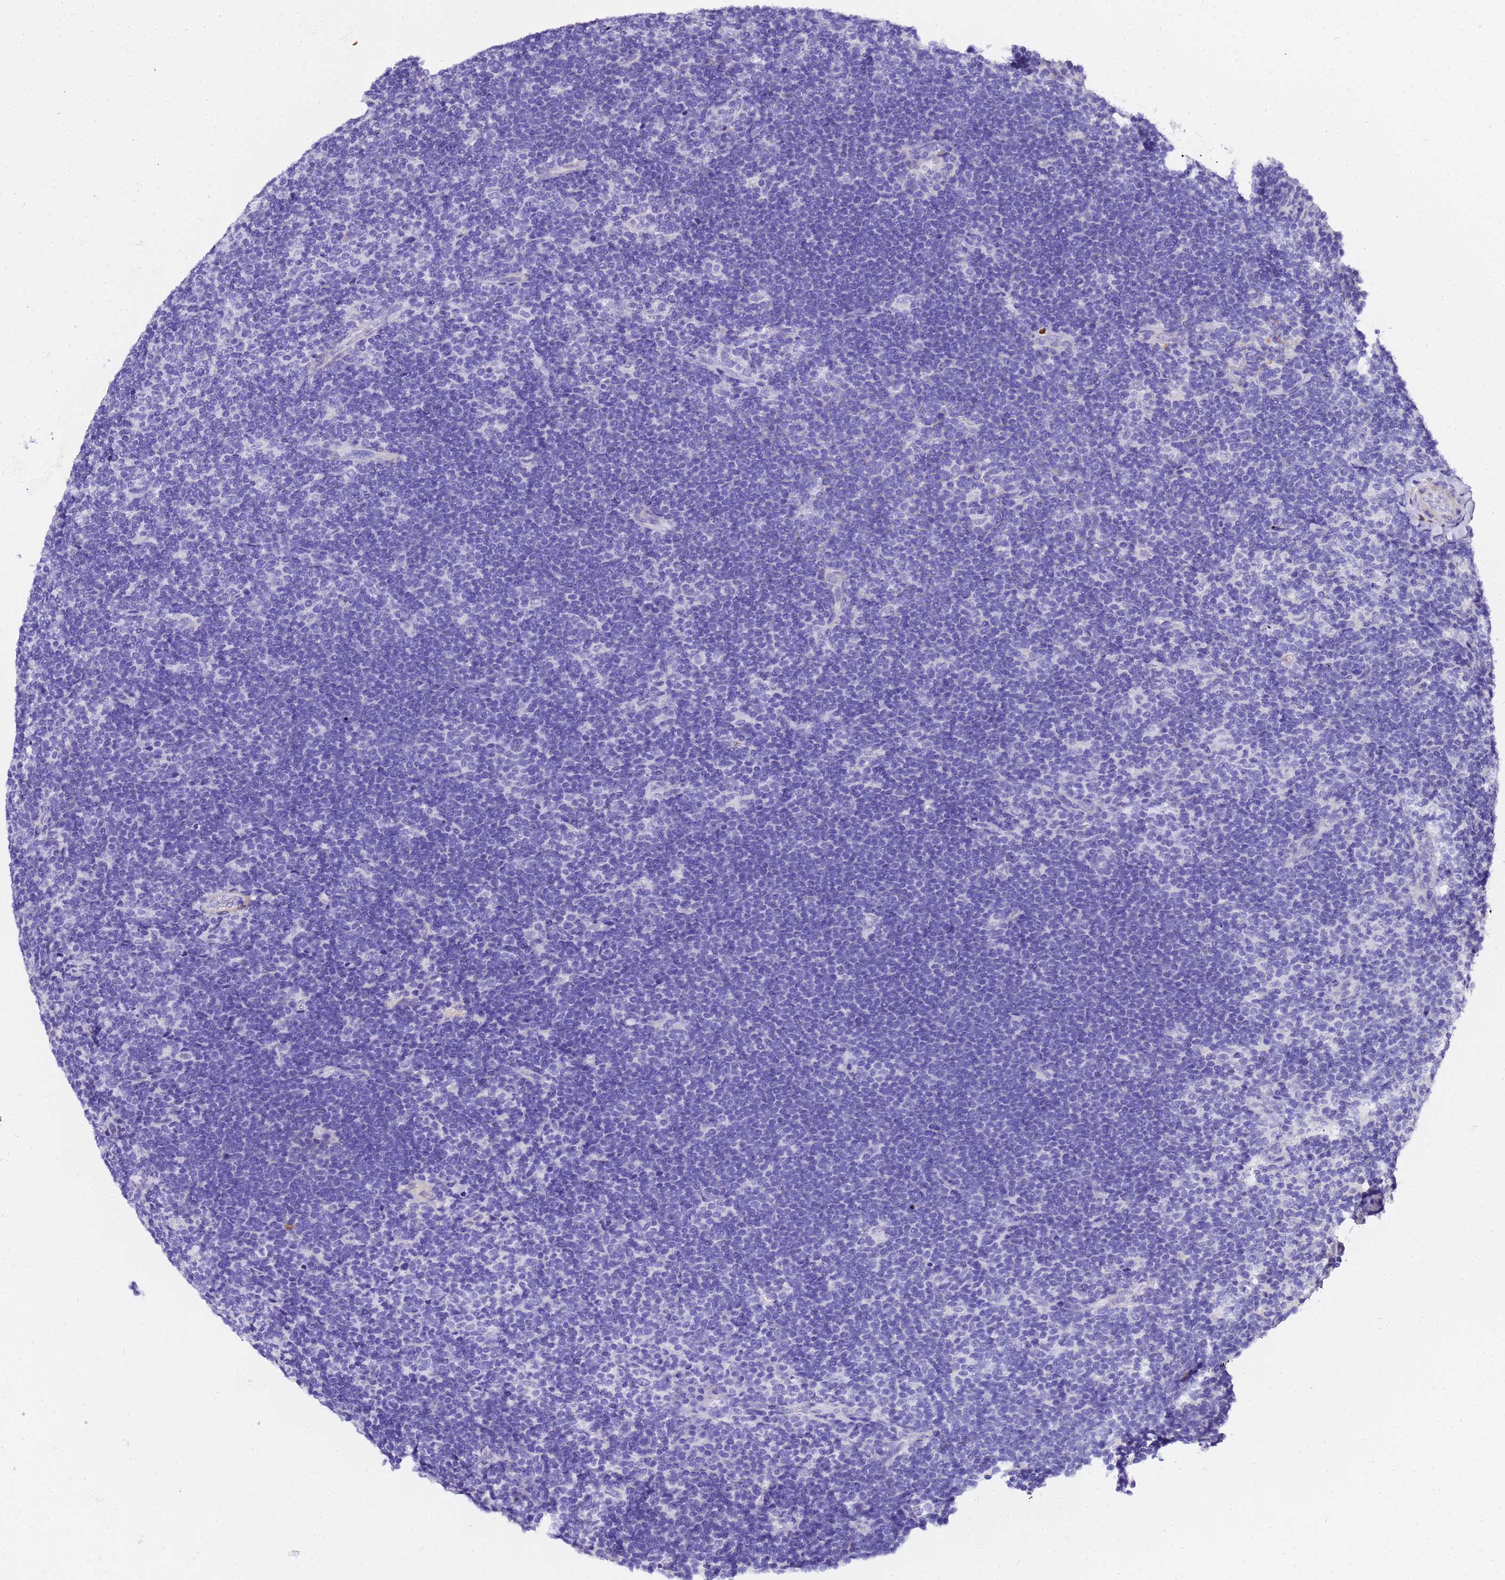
{"staining": {"intensity": "negative", "quantity": "none", "location": "none"}, "tissue": "lymphoma", "cell_type": "Tumor cells", "image_type": "cancer", "snomed": [{"axis": "morphology", "description": "Hodgkin's disease, NOS"}, {"axis": "topography", "description": "Lymph node"}], "caption": "DAB (3,3'-diaminobenzidine) immunohistochemical staining of Hodgkin's disease demonstrates no significant staining in tumor cells.", "gene": "HSPB6", "patient": {"sex": "female", "age": 57}}